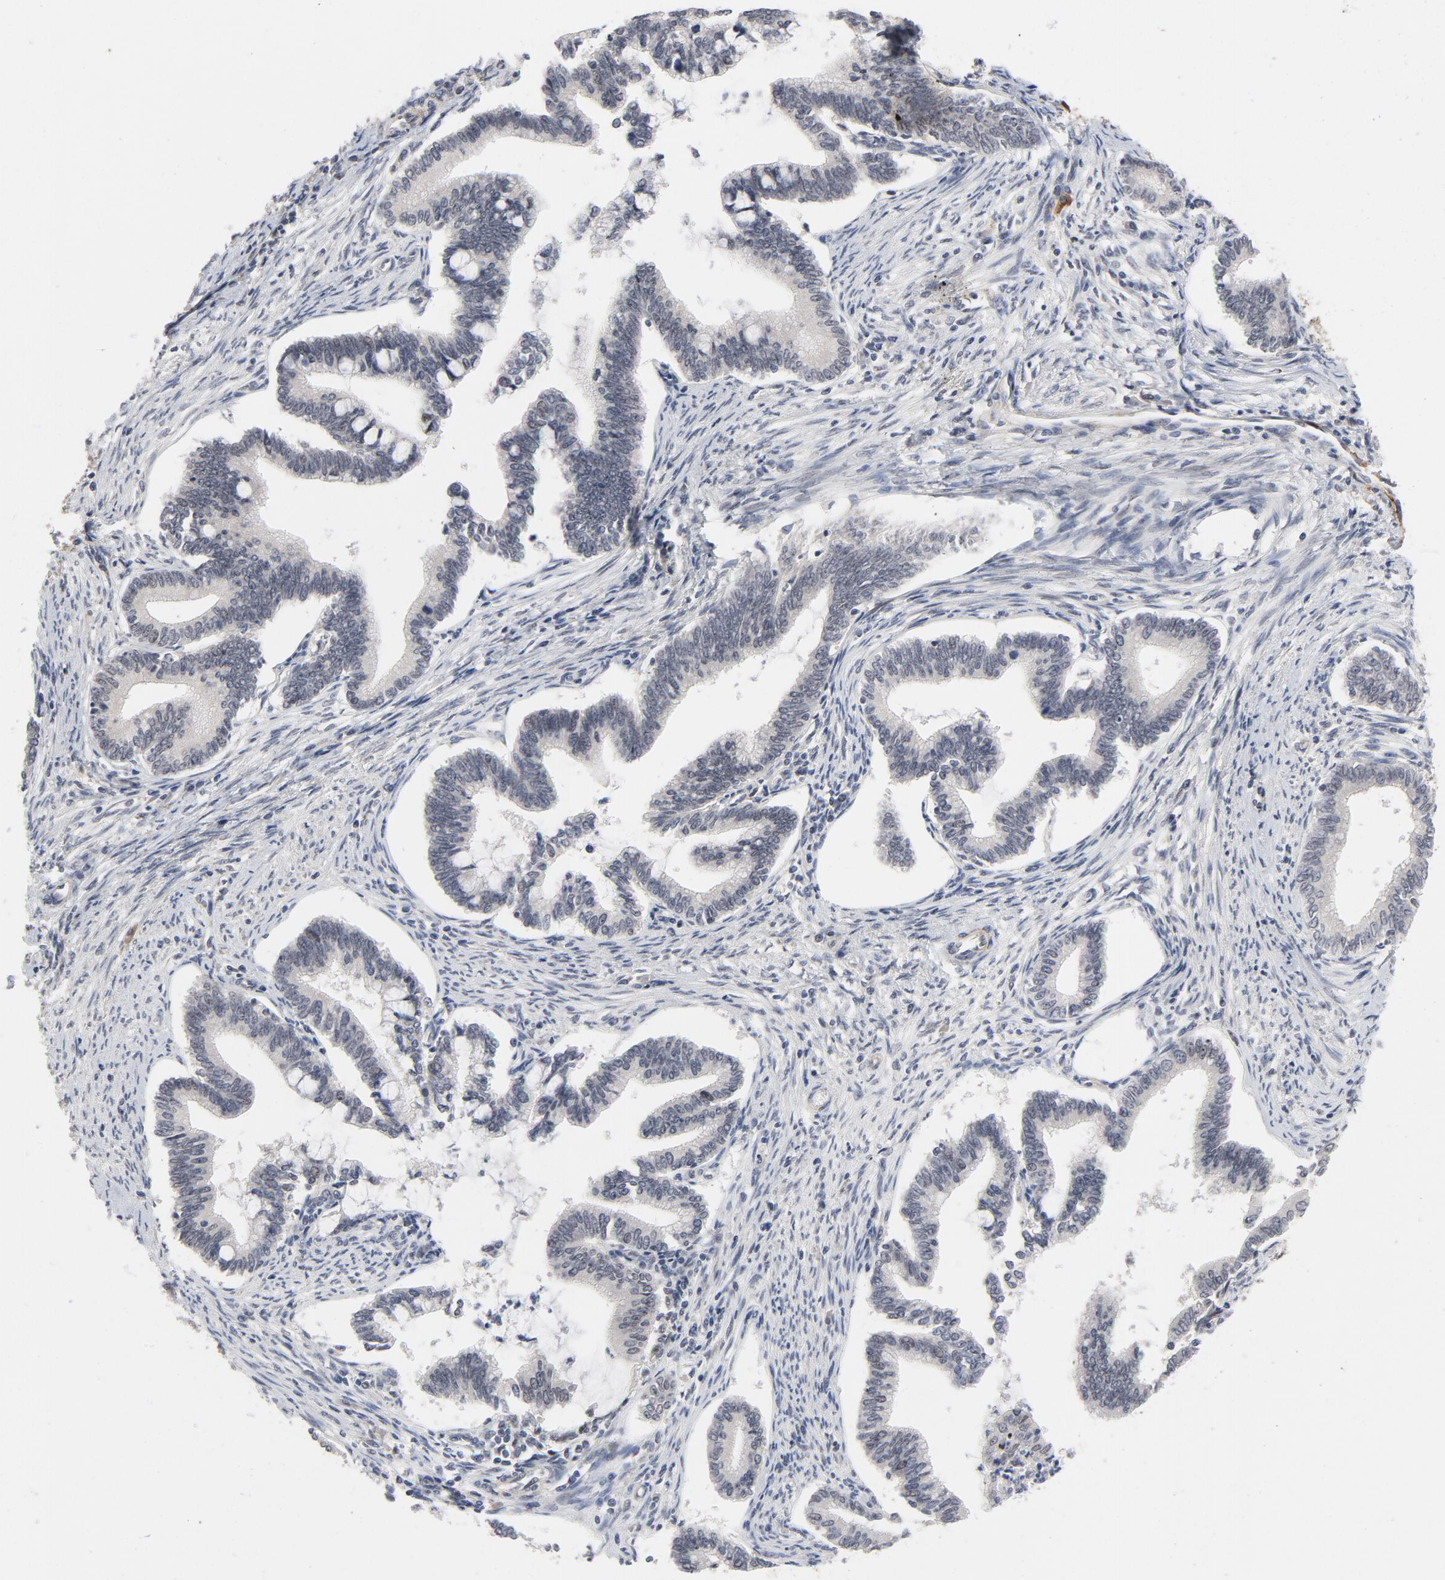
{"staining": {"intensity": "negative", "quantity": "none", "location": "none"}, "tissue": "cervical cancer", "cell_type": "Tumor cells", "image_type": "cancer", "snomed": [{"axis": "morphology", "description": "Adenocarcinoma, NOS"}, {"axis": "topography", "description": "Cervix"}], "caption": "Protein analysis of cervical adenocarcinoma shows no significant expression in tumor cells.", "gene": "ZKSCAN8", "patient": {"sex": "female", "age": 36}}